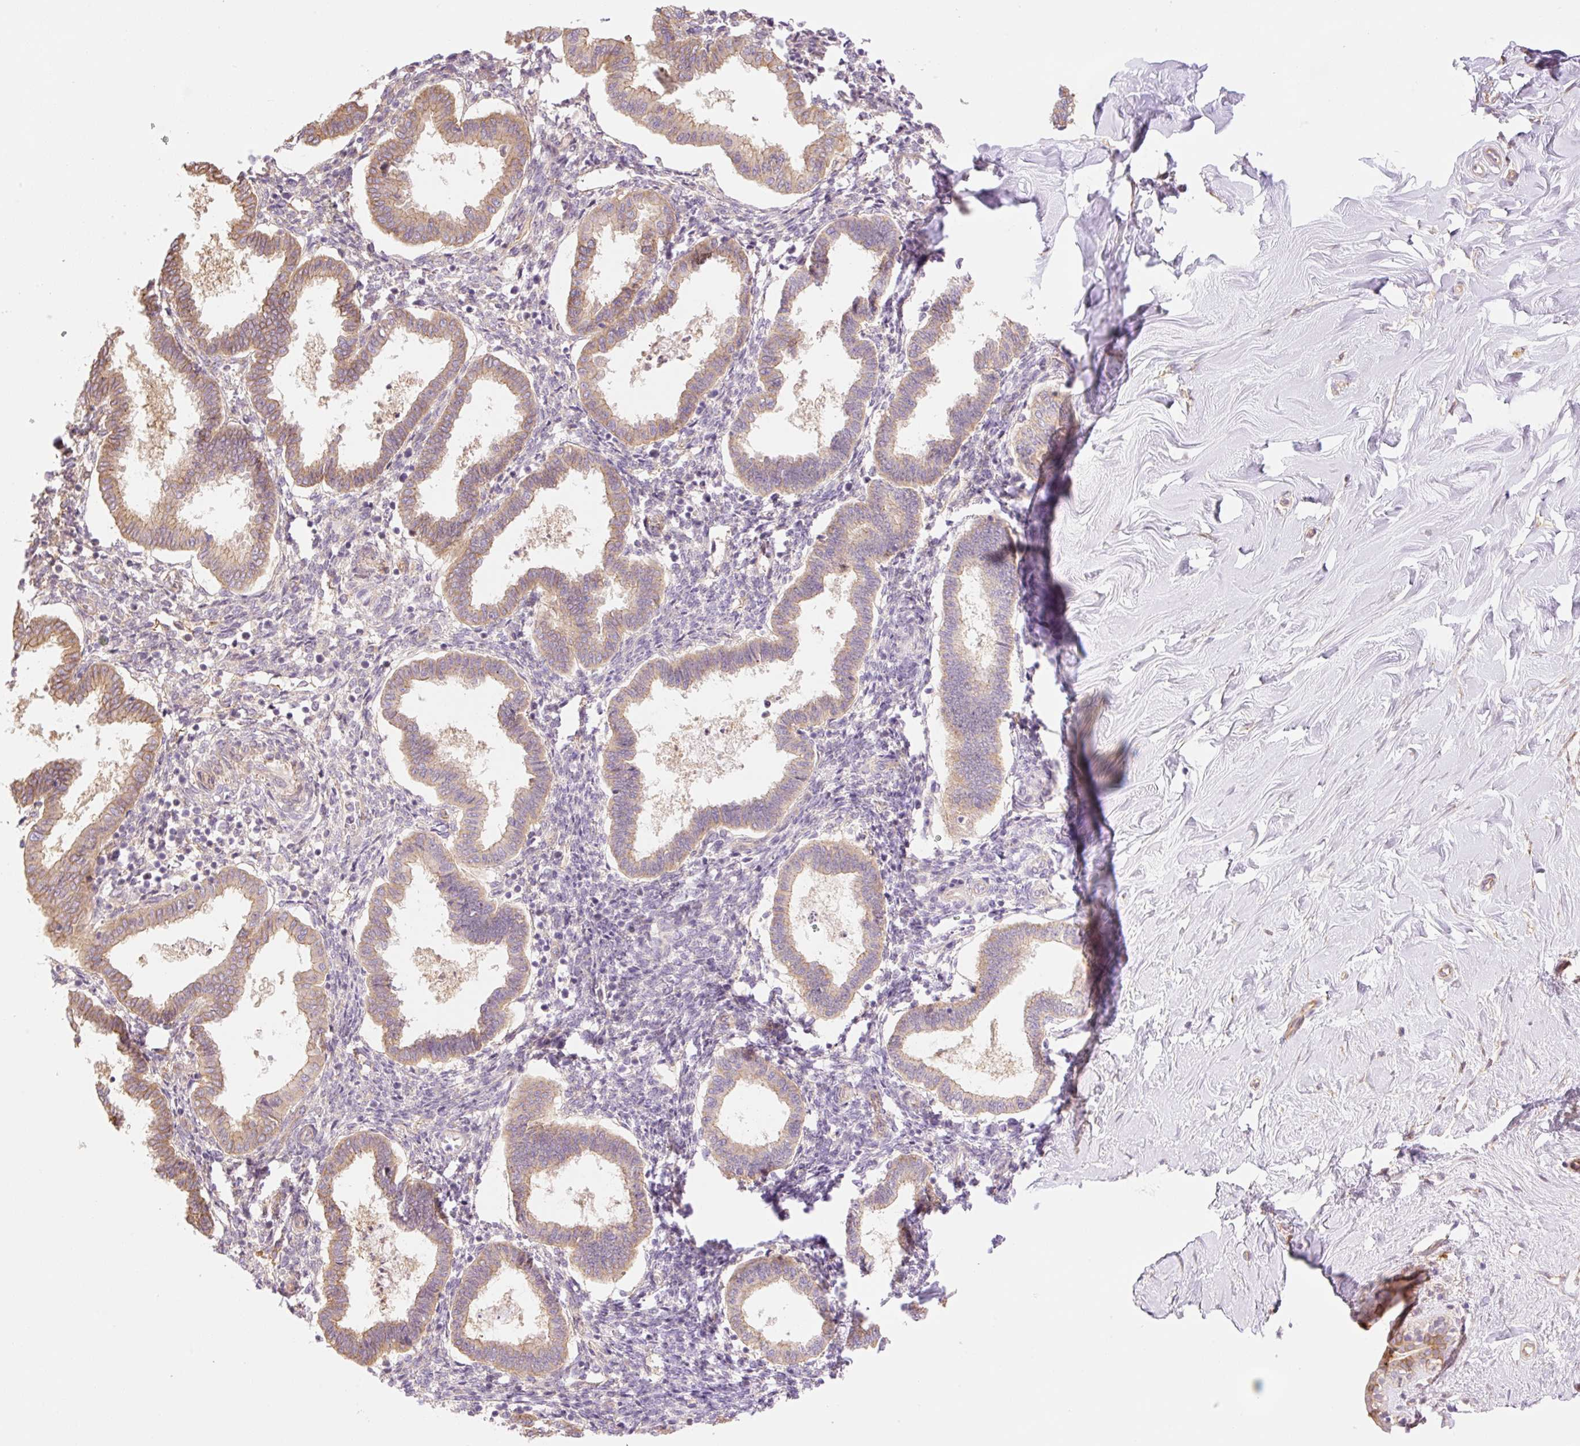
{"staining": {"intensity": "negative", "quantity": "none", "location": "none"}, "tissue": "endometrium", "cell_type": "Cells in endometrial stroma", "image_type": "normal", "snomed": [{"axis": "morphology", "description": "Normal tissue, NOS"}, {"axis": "topography", "description": "Endometrium"}], "caption": "This is a histopathology image of IHC staining of normal endometrium, which shows no expression in cells in endometrial stroma. (DAB (3,3'-diaminobenzidine) immunohistochemistry (IHC), high magnification).", "gene": "NLRP5", "patient": {"sex": "female", "age": 24}}